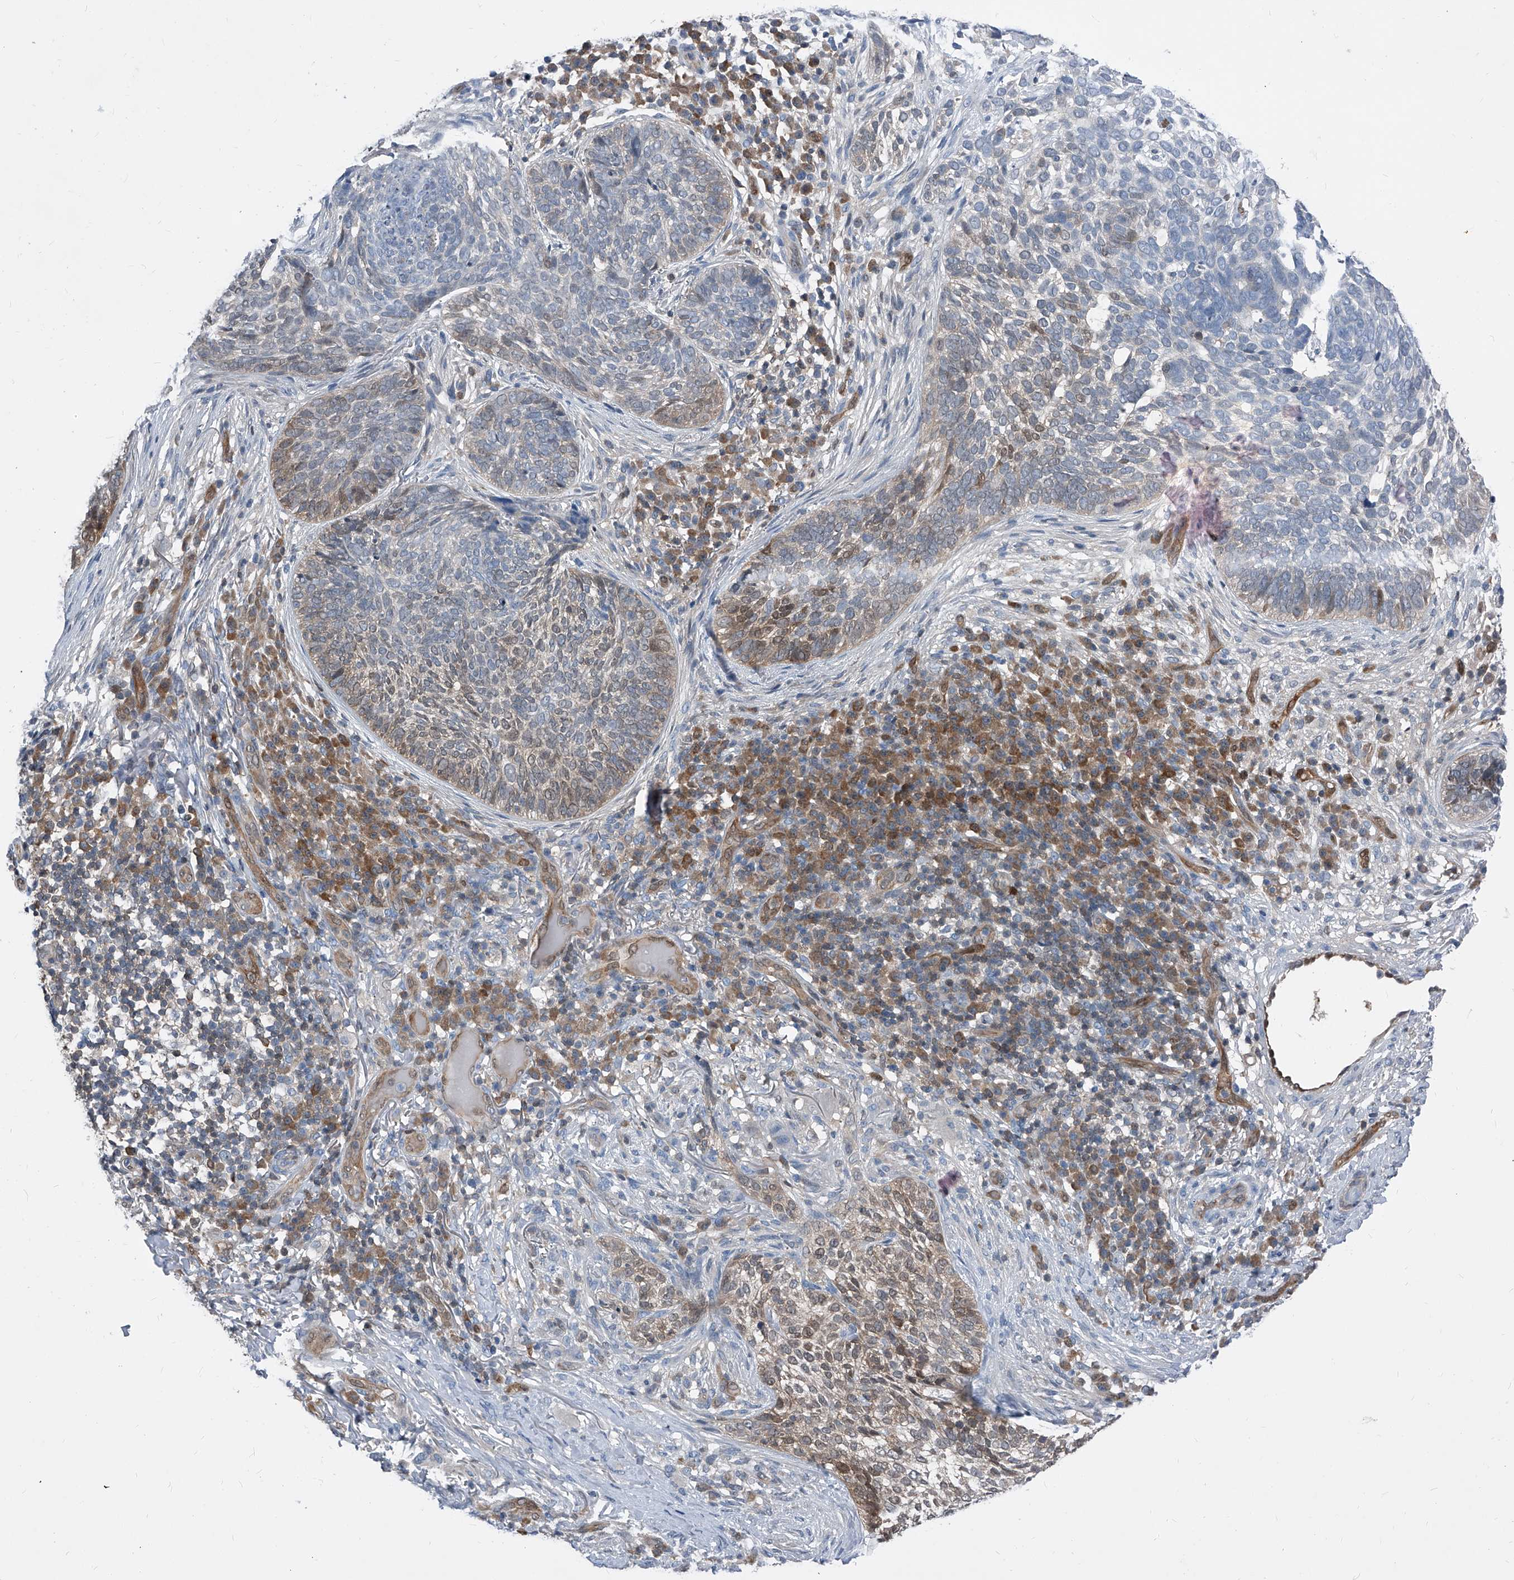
{"staining": {"intensity": "weak", "quantity": "<25%", "location": "cytoplasmic/membranous"}, "tissue": "skin cancer", "cell_type": "Tumor cells", "image_type": "cancer", "snomed": [{"axis": "morphology", "description": "Basal cell carcinoma"}, {"axis": "topography", "description": "Skin"}], "caption": "Protein analysis of skin basal cell carcinoma demonstrates no significant positivity in tumor cells.", "gene": "MAP2K6", "patient": {"sex": "female", "age": 64}}